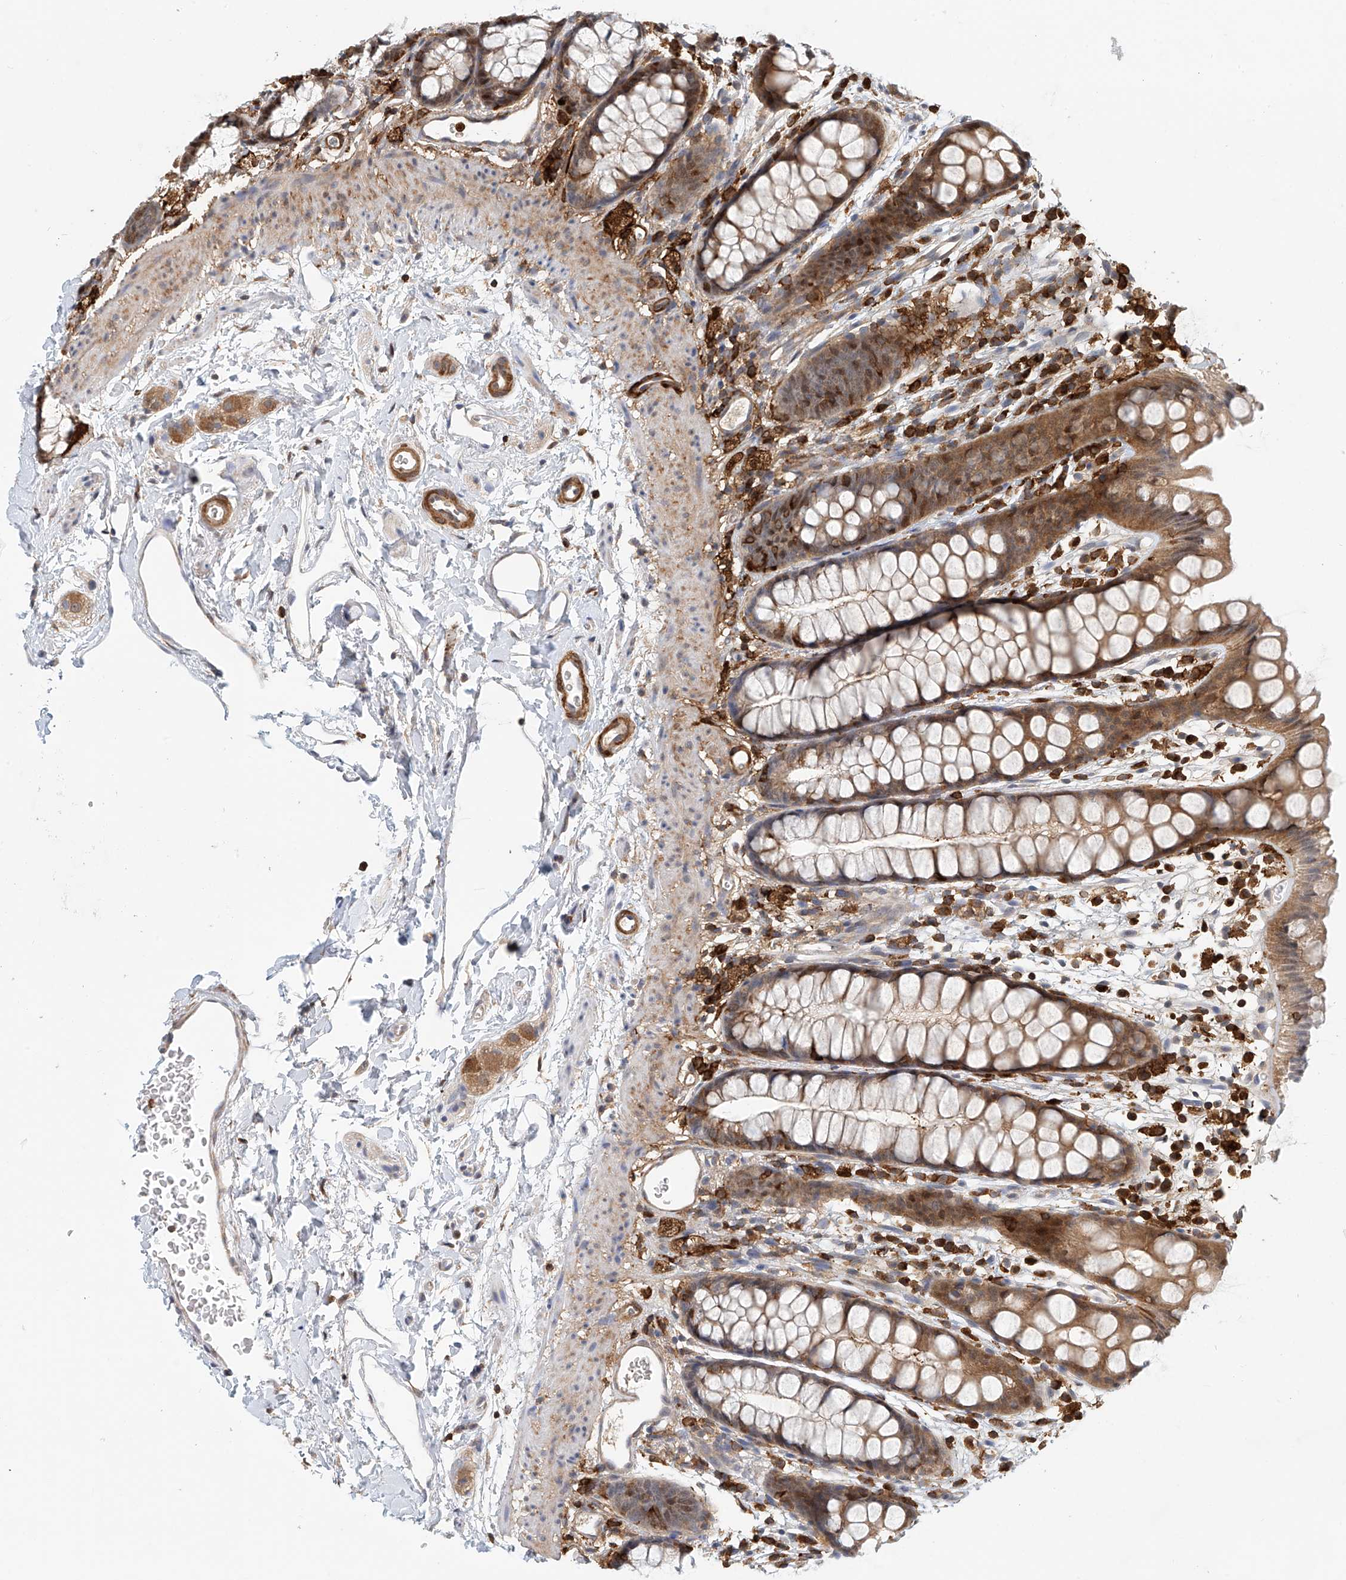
{"staining": {"intensity": "strong", "quantity": ">75%", "location": "cytoplasmic/membranous"}, "tissue": "rectum", "cell_type": "Glandular cells", "image_type": "normal", "snomed": [{"axis": "morphology", "description": "Normal tissue, NOS"}, {"axis": "topography", "description": "Rectum"}], "caption": "A high amount of strong cytoplasmic/membranous staining is appreciated in about >75% of glandular cells in benign rectum.", "gene": "MICAL1", "patient": {"sex": "female", "age": 65}}